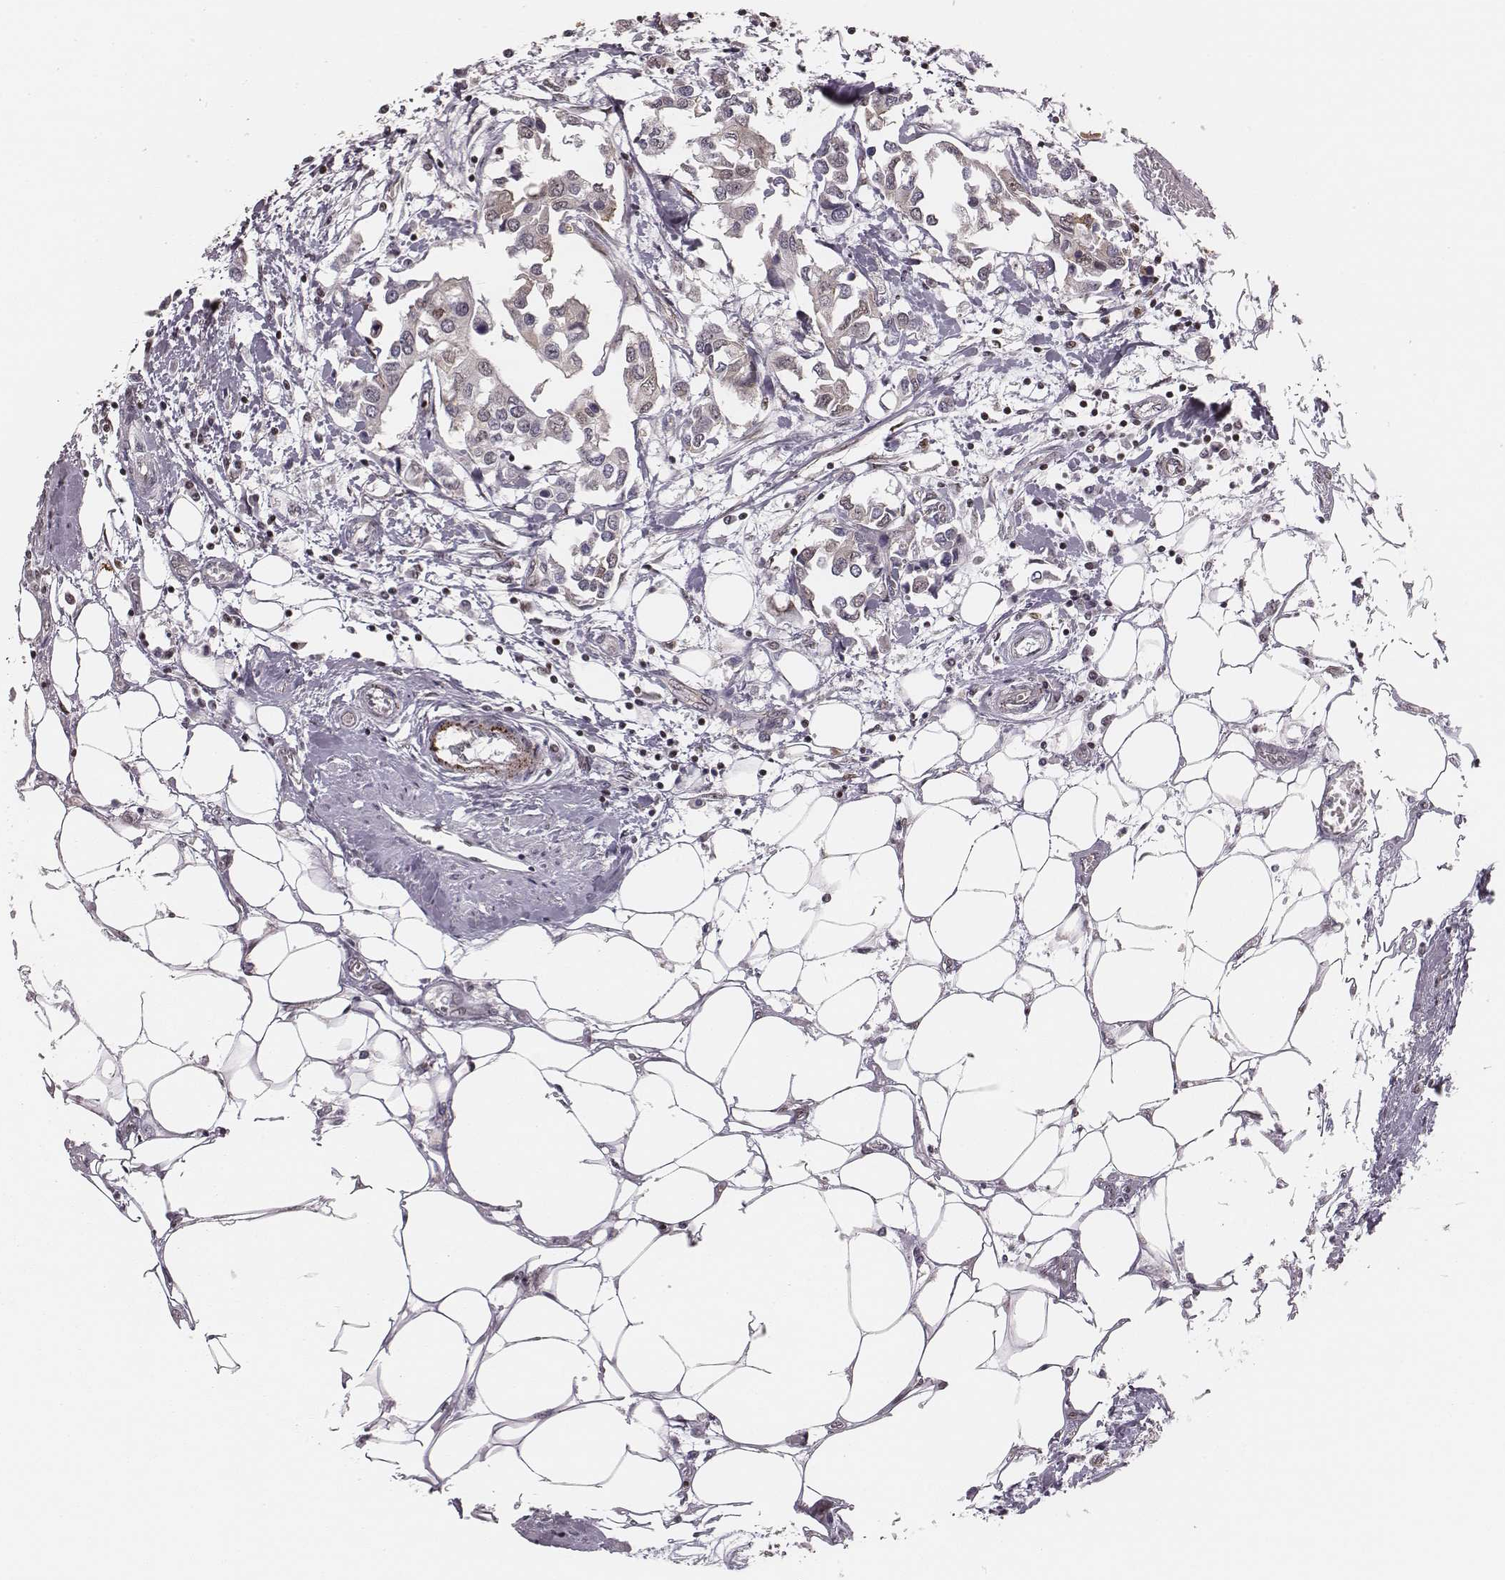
{"staining": {"intensity": "negative", "quantity": "none", "location": "none"}, "tissue": "breast cancer", "cell_type": "Tumor cells", "image_type": "cancer", "snomed": [{"axis": "morphology", "description": "Duct carcinoma"}, {"axis": "topography", "description": "Breast"}], "caption": "The micrograph reveals no significant staining in tumor cells of breast cancer.", "gene": "WDR59", "patient": {"sex": "female", "age": 83}}